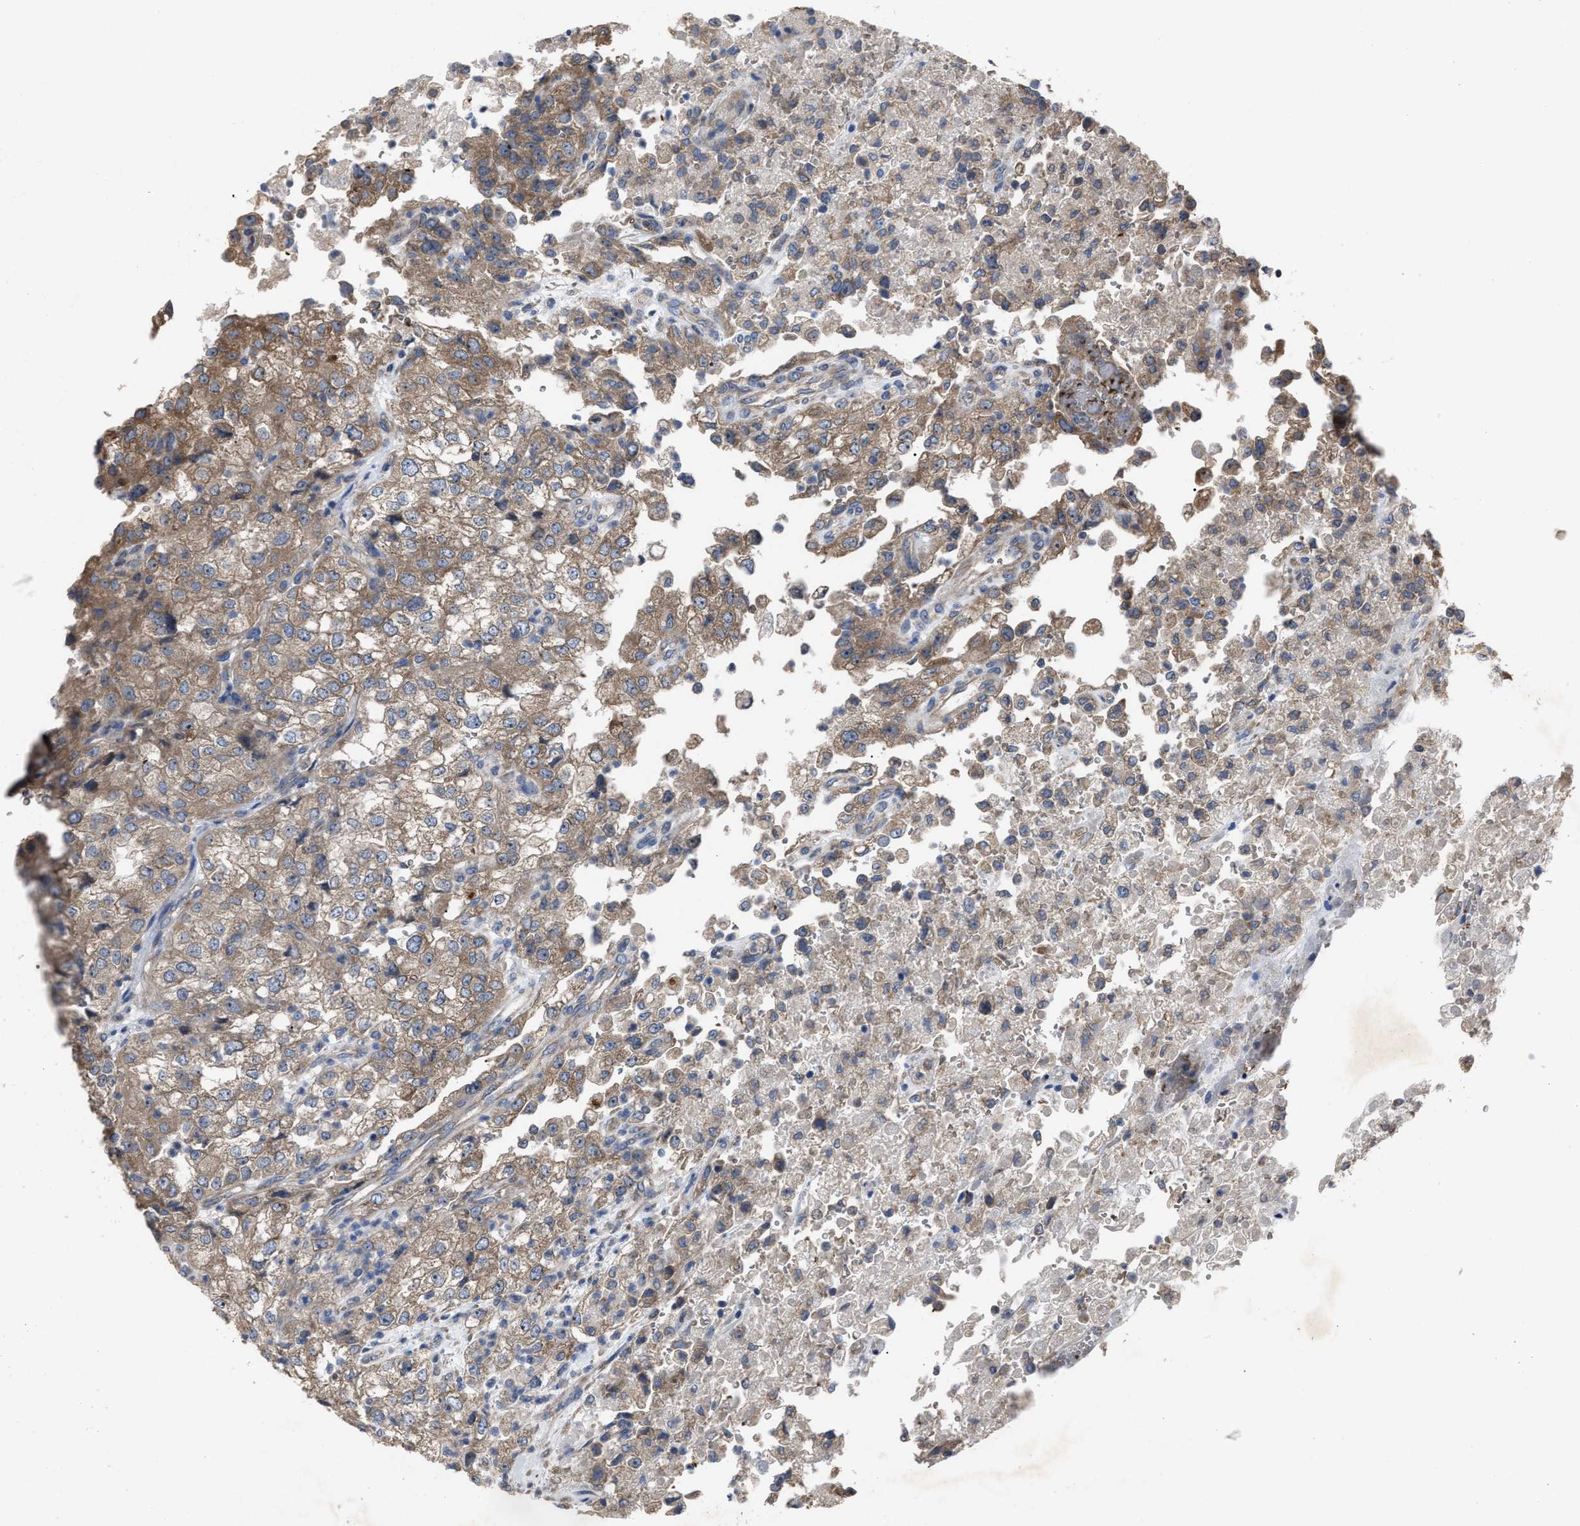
{"staining": {"intensity": "moderate", "quantity": "25%-75%", "location": "cytoplasmic/membranous"}, "tissue": "renal cancer", "cell_type": "Tumor cells", "image_type": "cancer", "snomed": [{"axis": "morphology", "description": "Adenocarcinoma, NOS"}, {"axis": "topography", "description": "Kidney"}], "caption": "A histopathology image showing moderate cytoplasmic/membranous positivity in approximately 25%-75% of tumor cells in adenocarcinoma (renal), as visualized by brown immunohistochemical staining.", "gene": "UPF1", "patient": {"sex": "female", "age": 54}}